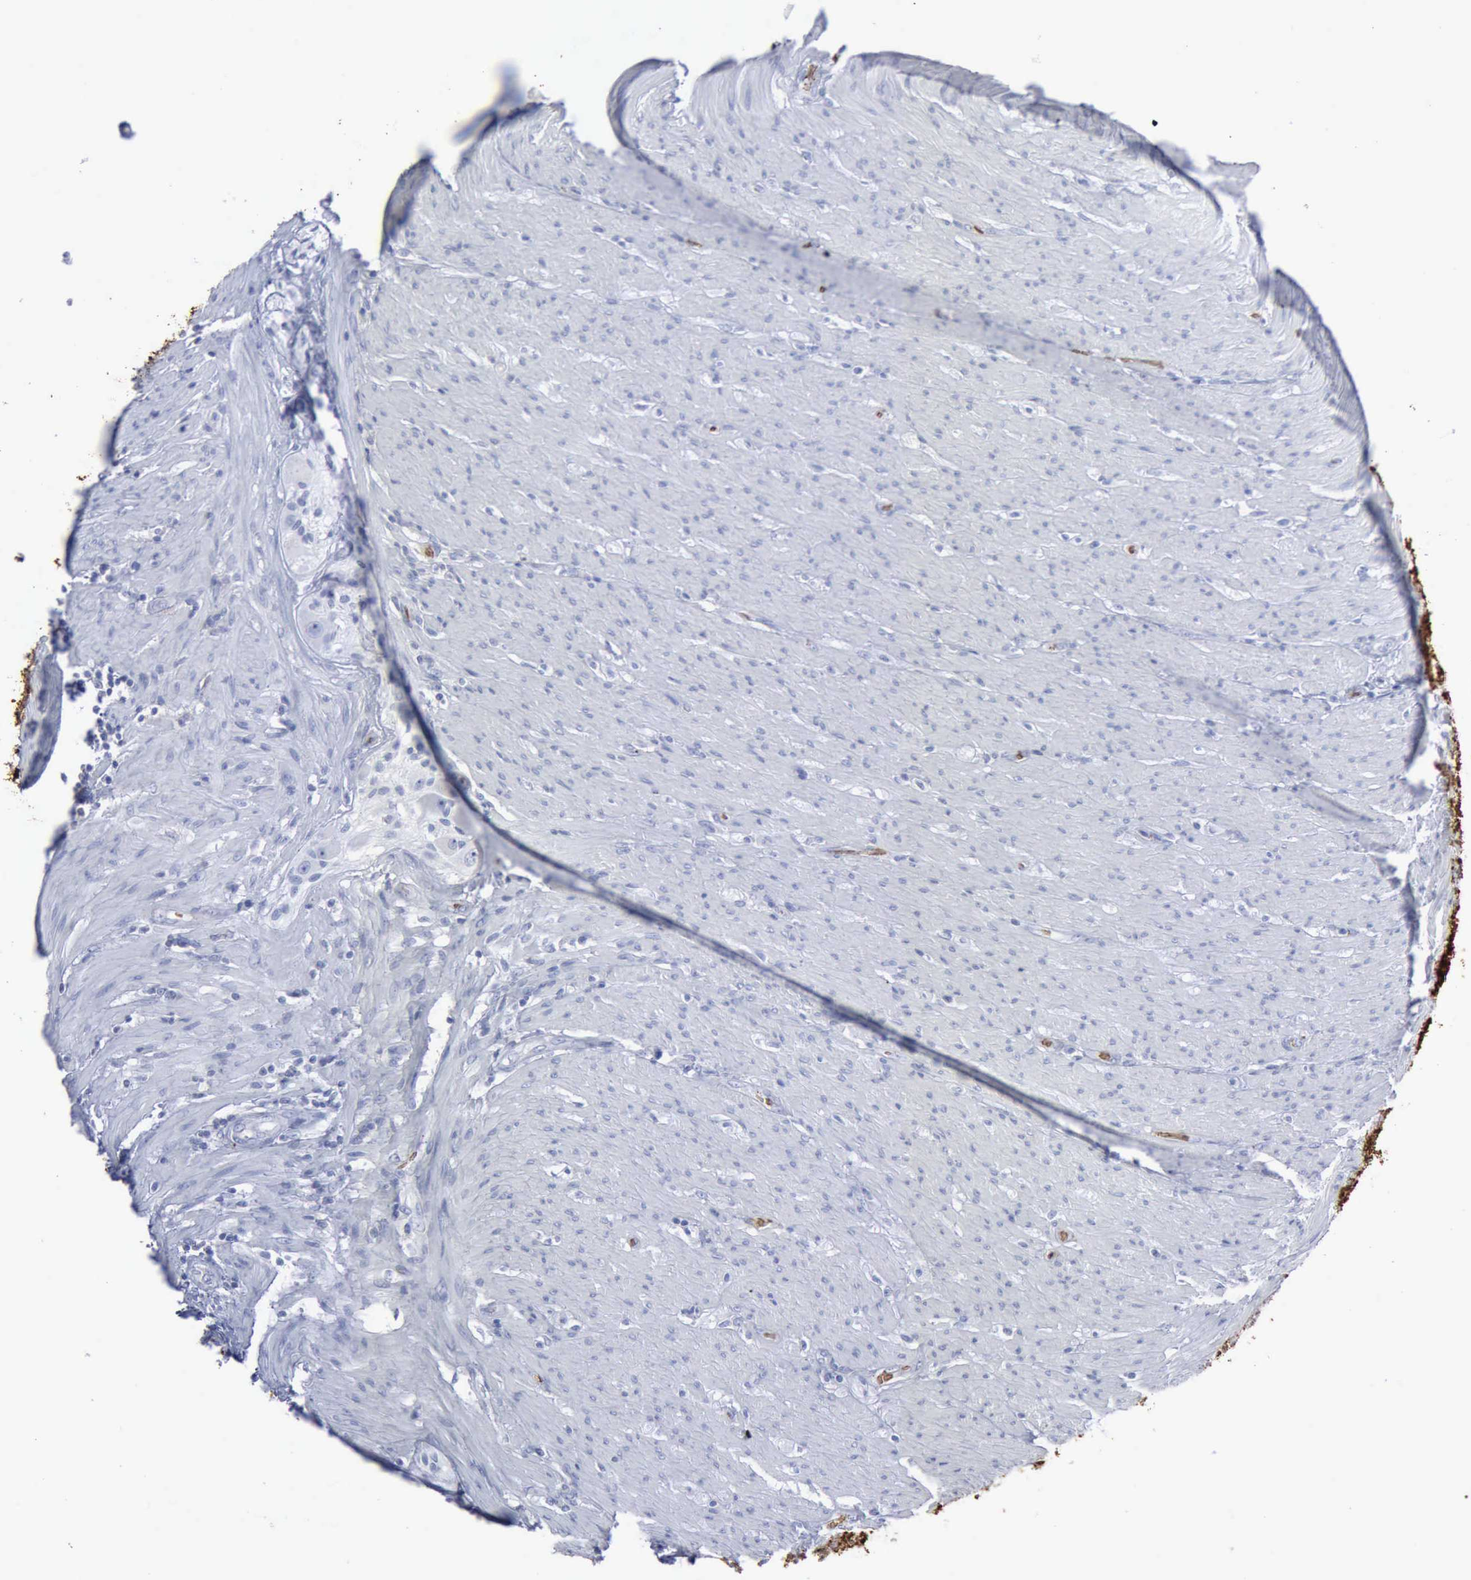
{"staining": {"intensity": "weak", "quantity": "<25%", "location": "cytoplasmic/membranous"}, "tissue": "colorectal cancer", "cell_type": "Tumor cells", "image_type": "cancer", "snomed": [{"axis": "morphology", "description": "Adenocarcinoma, NOS"}, {"axis": "topography", "description": "Colon"}], "caption": "Tumor cells are negative for brown protein staining in colorectal cancer.", "gene": "TGFB1", "patient": {"sex": "female", "age": 46}}